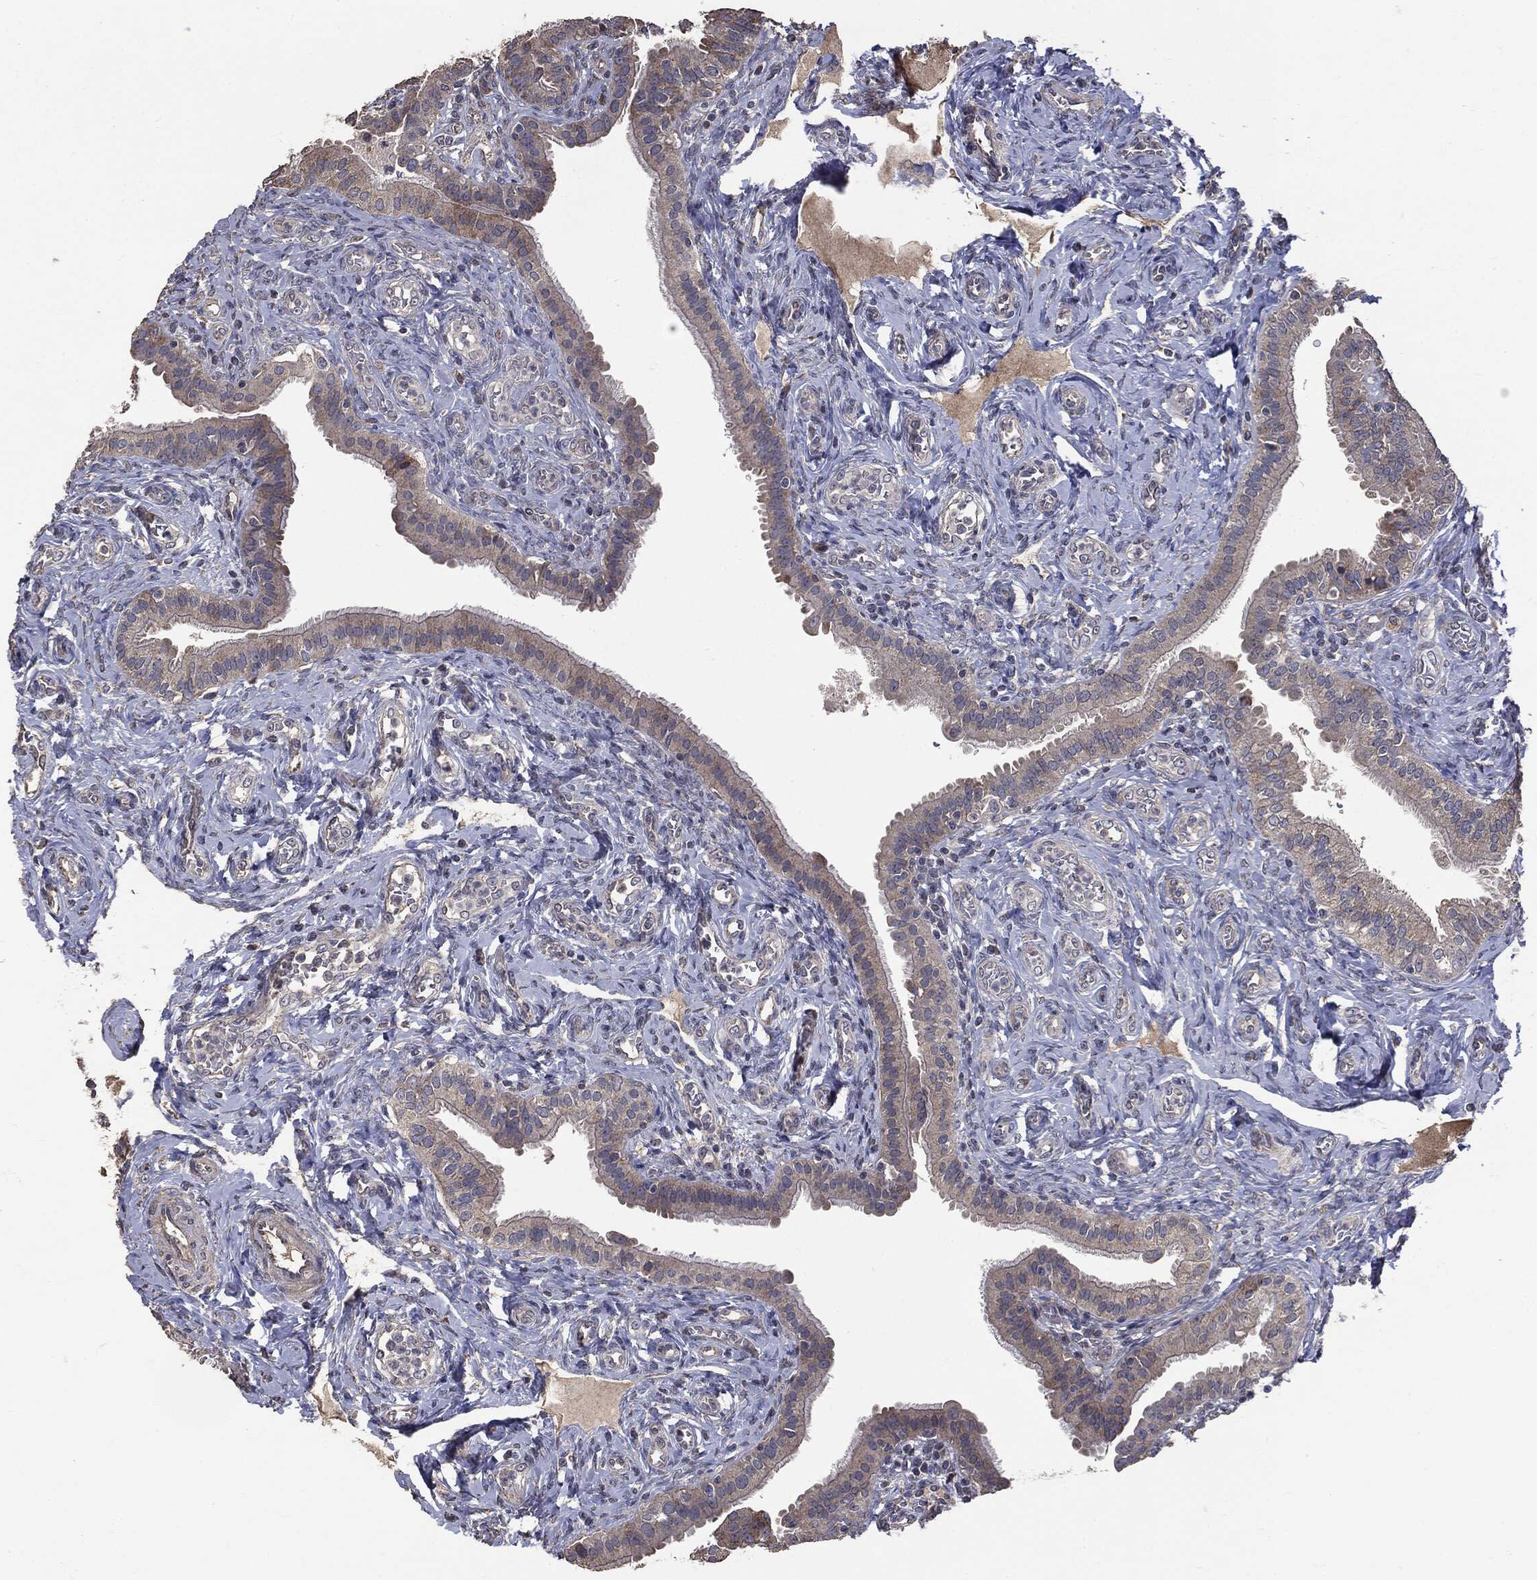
{"staining": {"intensity": "weak", "quantity": "25%-75%", "location": "cytoplasmic/membranous"}, "tissue": "fallopian tube", "cell_type": "Glandular cells", "image_type": "normal", "snomed": [{"axis": "morphology", "description": "Normal tissue, NOS"}, {"axis": "topography", "description": "Fallopian tube"}], "caption": "A high-resolution micrograph shows immunohistochemistry staining of normal fallopian tube, which shows weak cytoplasmic/membranous expression in about 25%-75% of glandular cells.", "gene": "MTOR", "patient": {"sex": "female", "age": 41}}